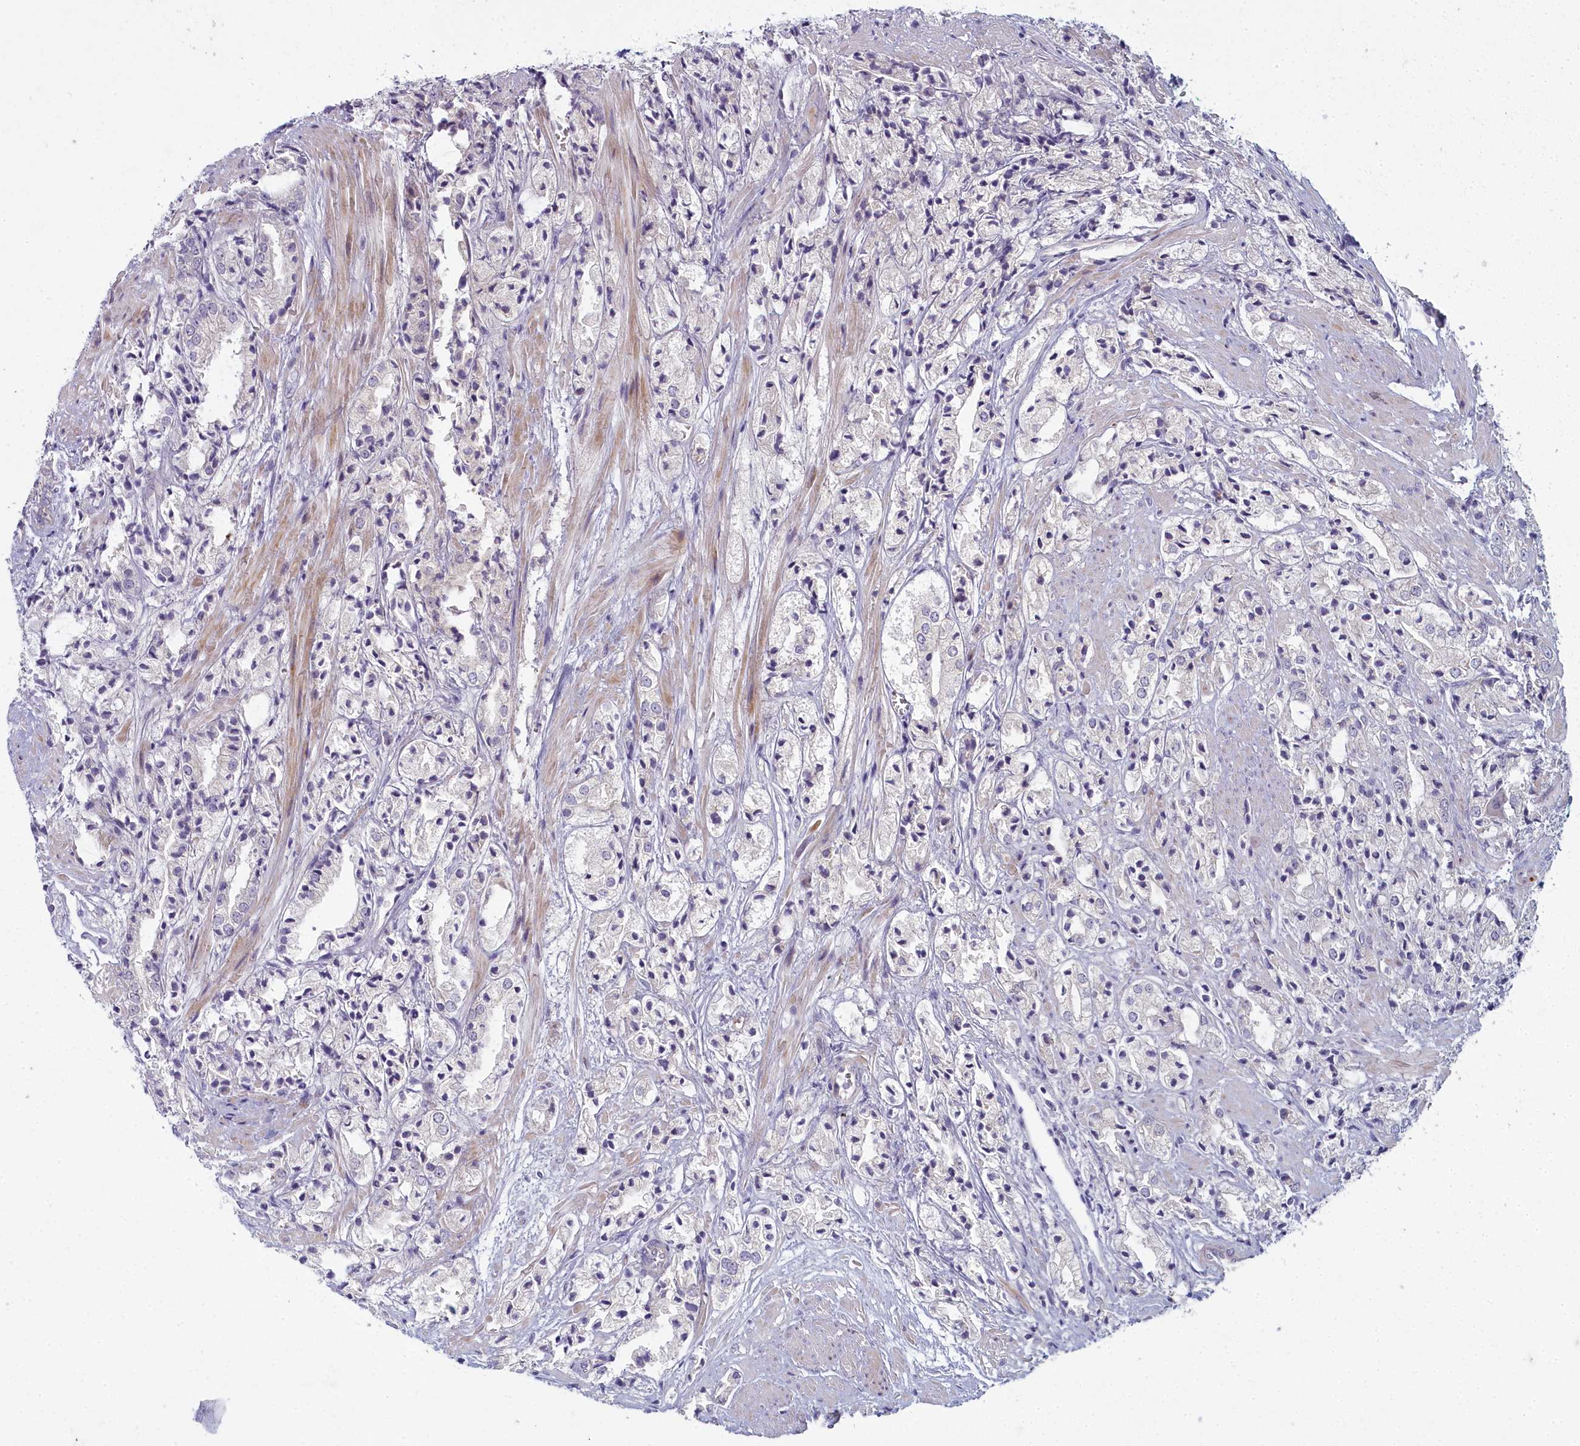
{"staining": {"intensity": "negative", "quantity": "none", "location": "none"}, "tissue": "prostate cancer", "cell_type": "Tumor cells", "image_type": "cancer", "snomed": [{"axis": "morphology", "description": "Adenocarcinoma, High grade"}, {"axis": "topography", "description": "Prostate"}], "caption": "This is an IHC photomicrograph of prostate adenocarcinoma (high-grade). There is no staining in tumor cells.", "gene": "ARL15", "patient": {"sex": "male", "age": 50}}